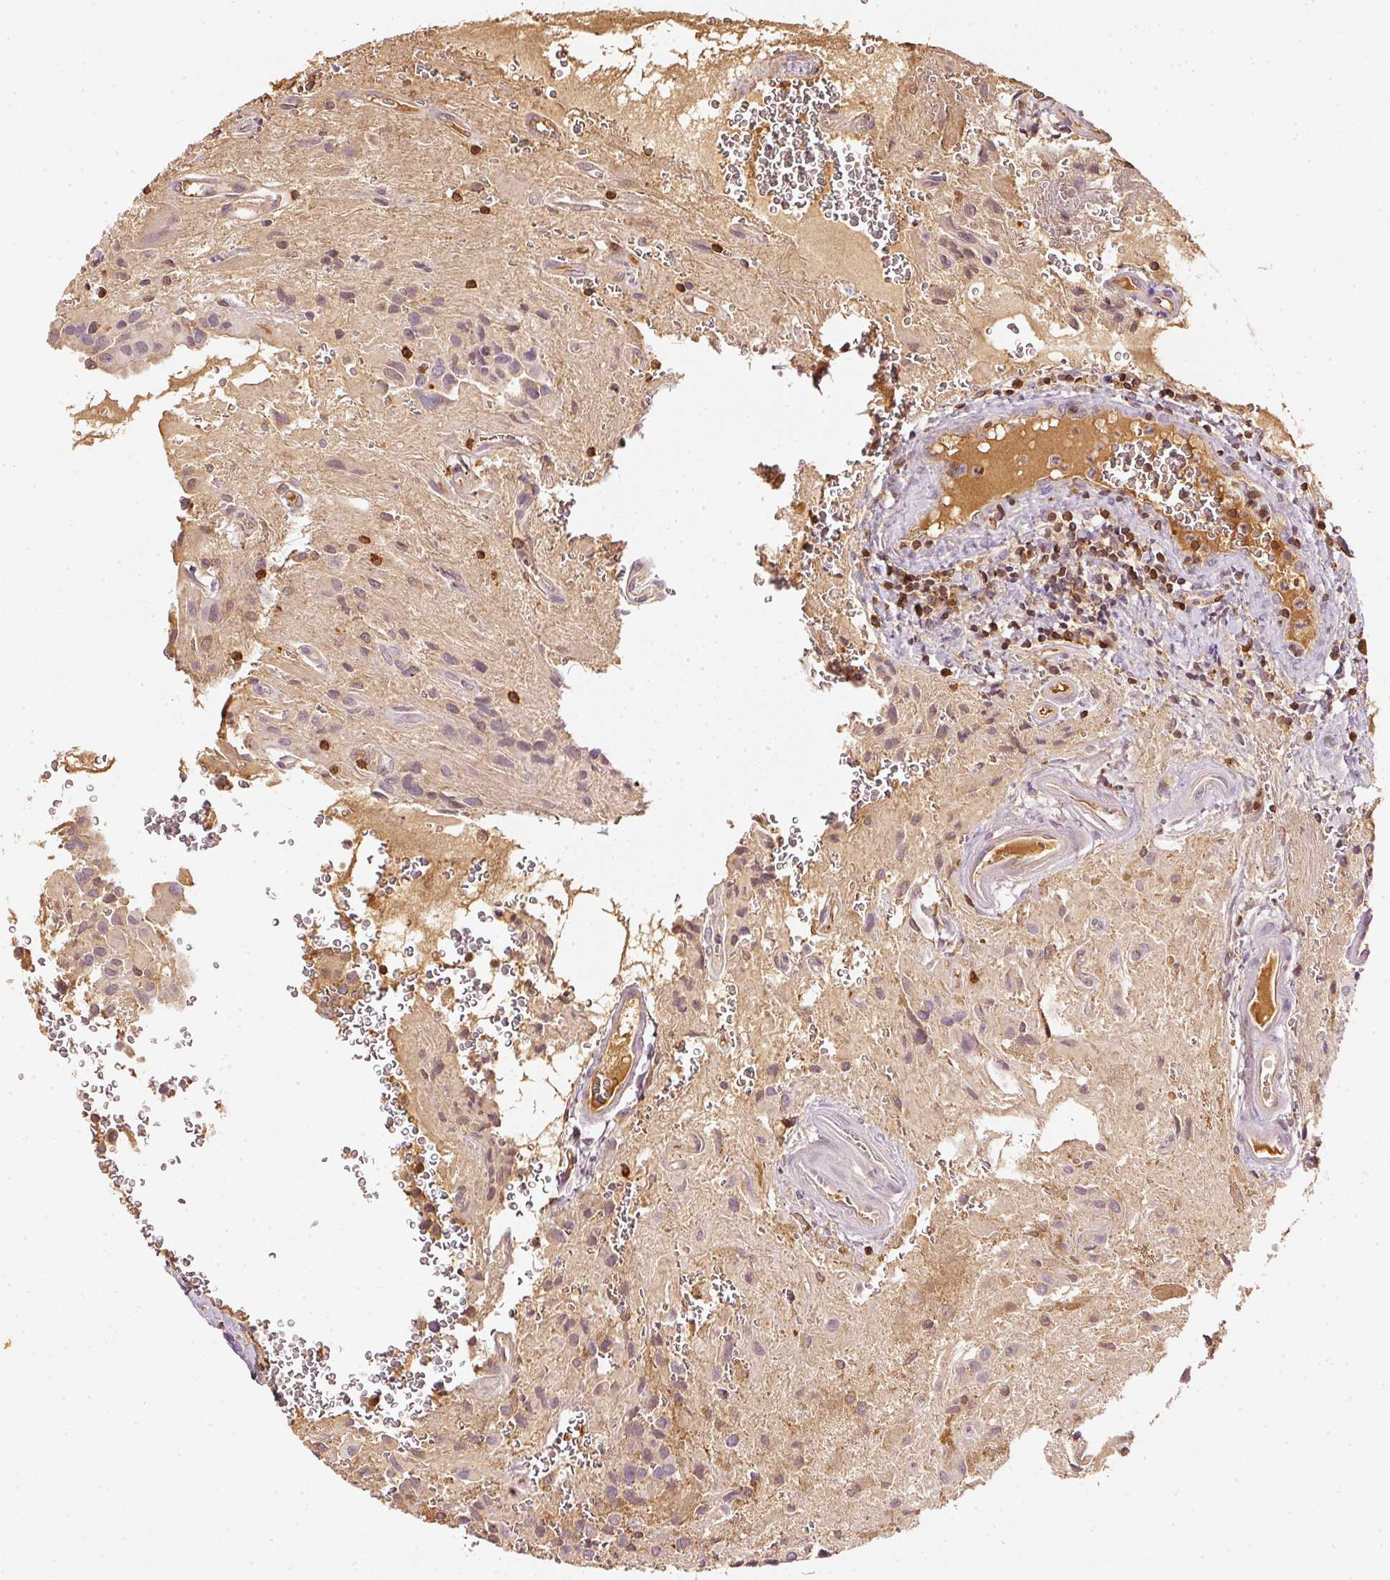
{"staining": {"intensity": "weak", "quantity": "<25%", "location": "cytoplasmic/membranous"}, "tissue": "glioma", "cell_type": "Tumor cells", "image_type": "cancer", "snomed": [{"axis": "morphology", "description": "Glioma, malignant, Low grade"}, {"axis": "topography", "description": "Brain"}], "caption": "DAB (3,3'-diaminobenzidine) immunohistochemical staining of human glioma shows no significant expression in tumor cells. (Immunohistochemistry, brightfield microscopy, high magnification).", "gene": "EVL", "patient": {"sex": "male", "age": 56}}